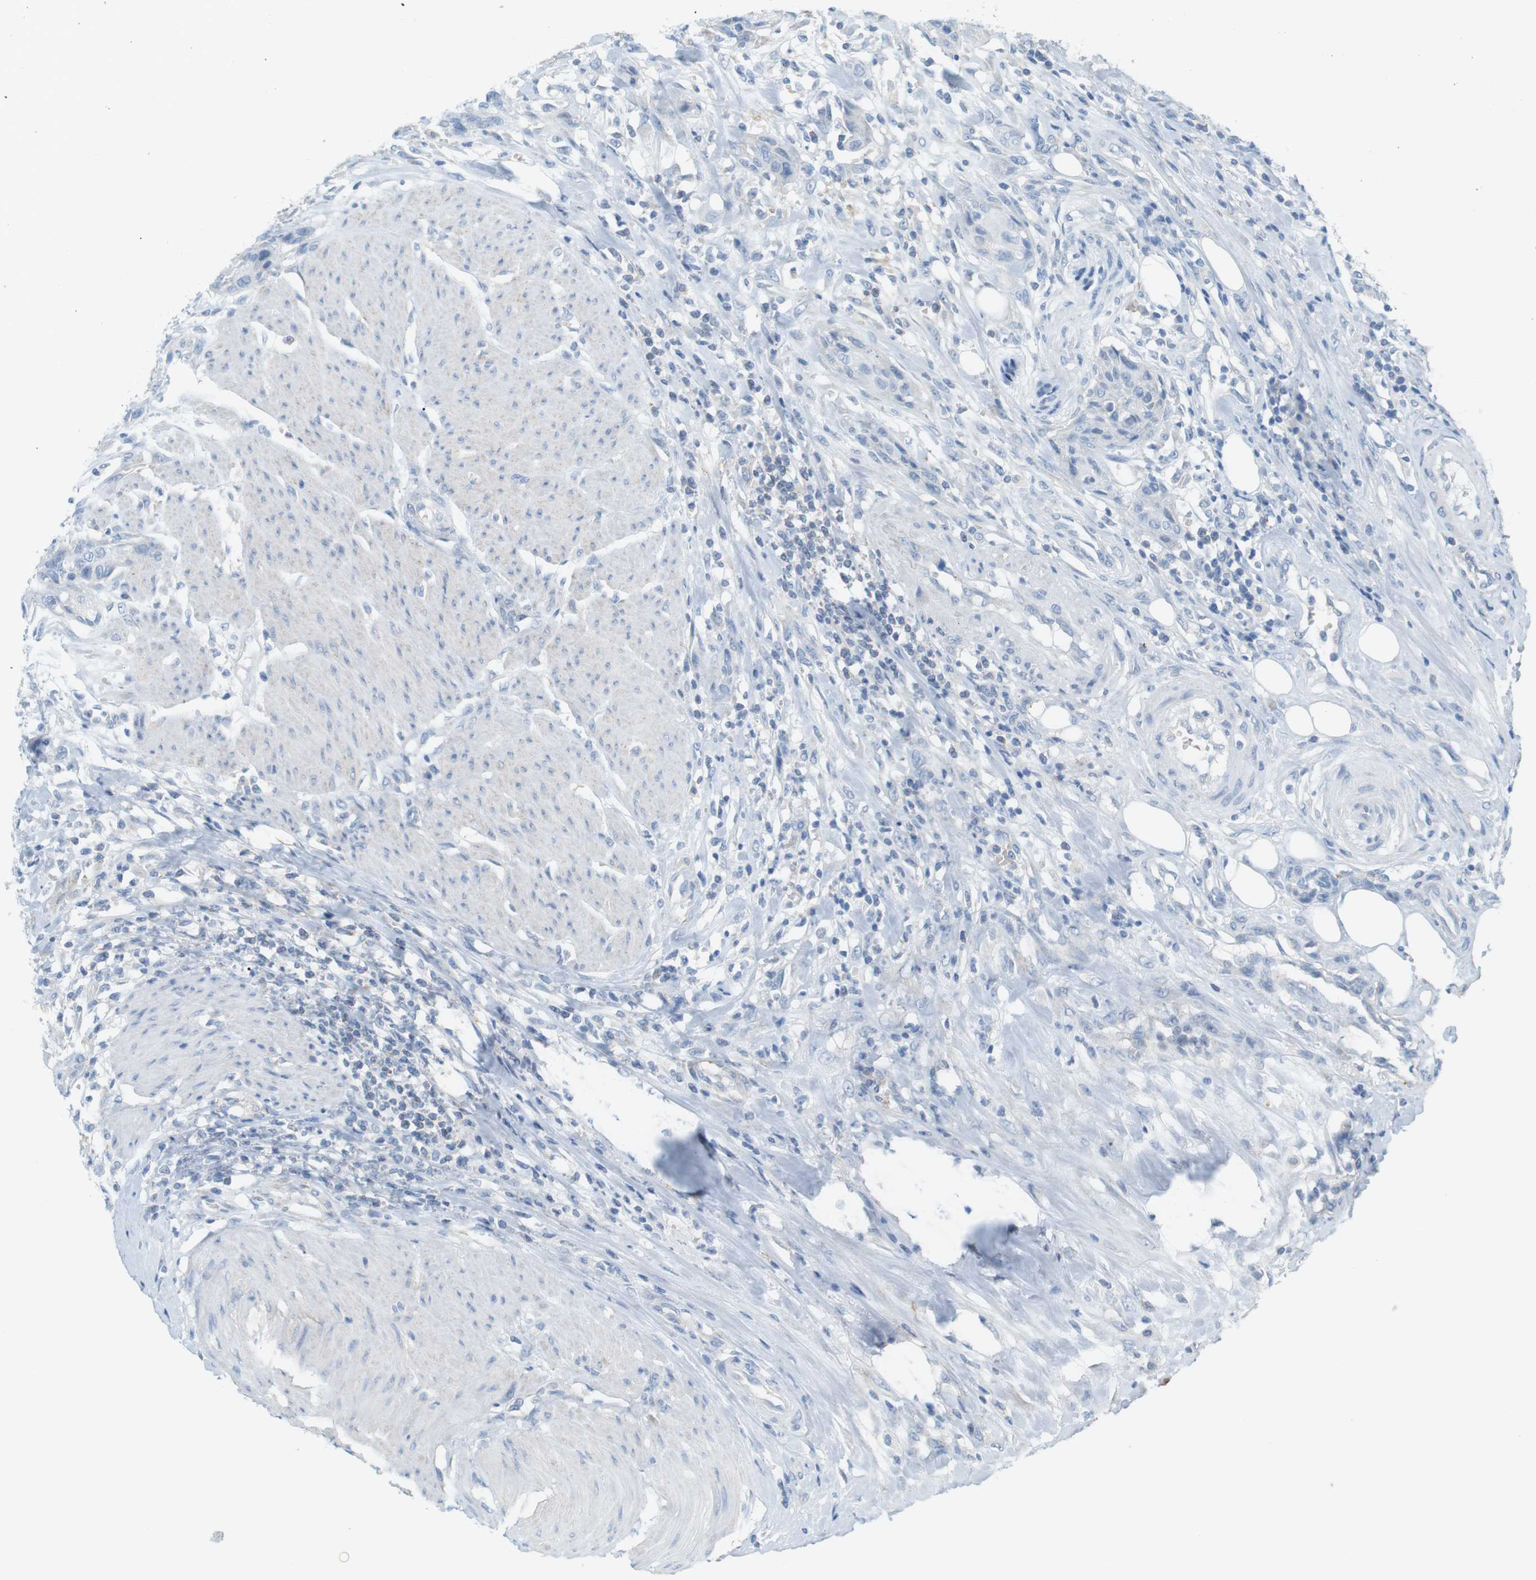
{"staining": {"intensity": "negative", "quantity": "none", "location": "none"}, "tissue": "urothelial cancer", "cell_type": "Tumor cells", "image_type": "cancer", "snomed": [{"axis": "morphology", "description": "Urothelial carcinoma, High grade"}, {"axis": "topography", "description": "Urinary bladder"}], "caption": "This is an immunohistochemistry photomicrograph of human high-grade urothelial carcinoma. There is no staining in tumor cells.", "gene": "VAMP1", "patient": {"sex": "male", "age": 35}}